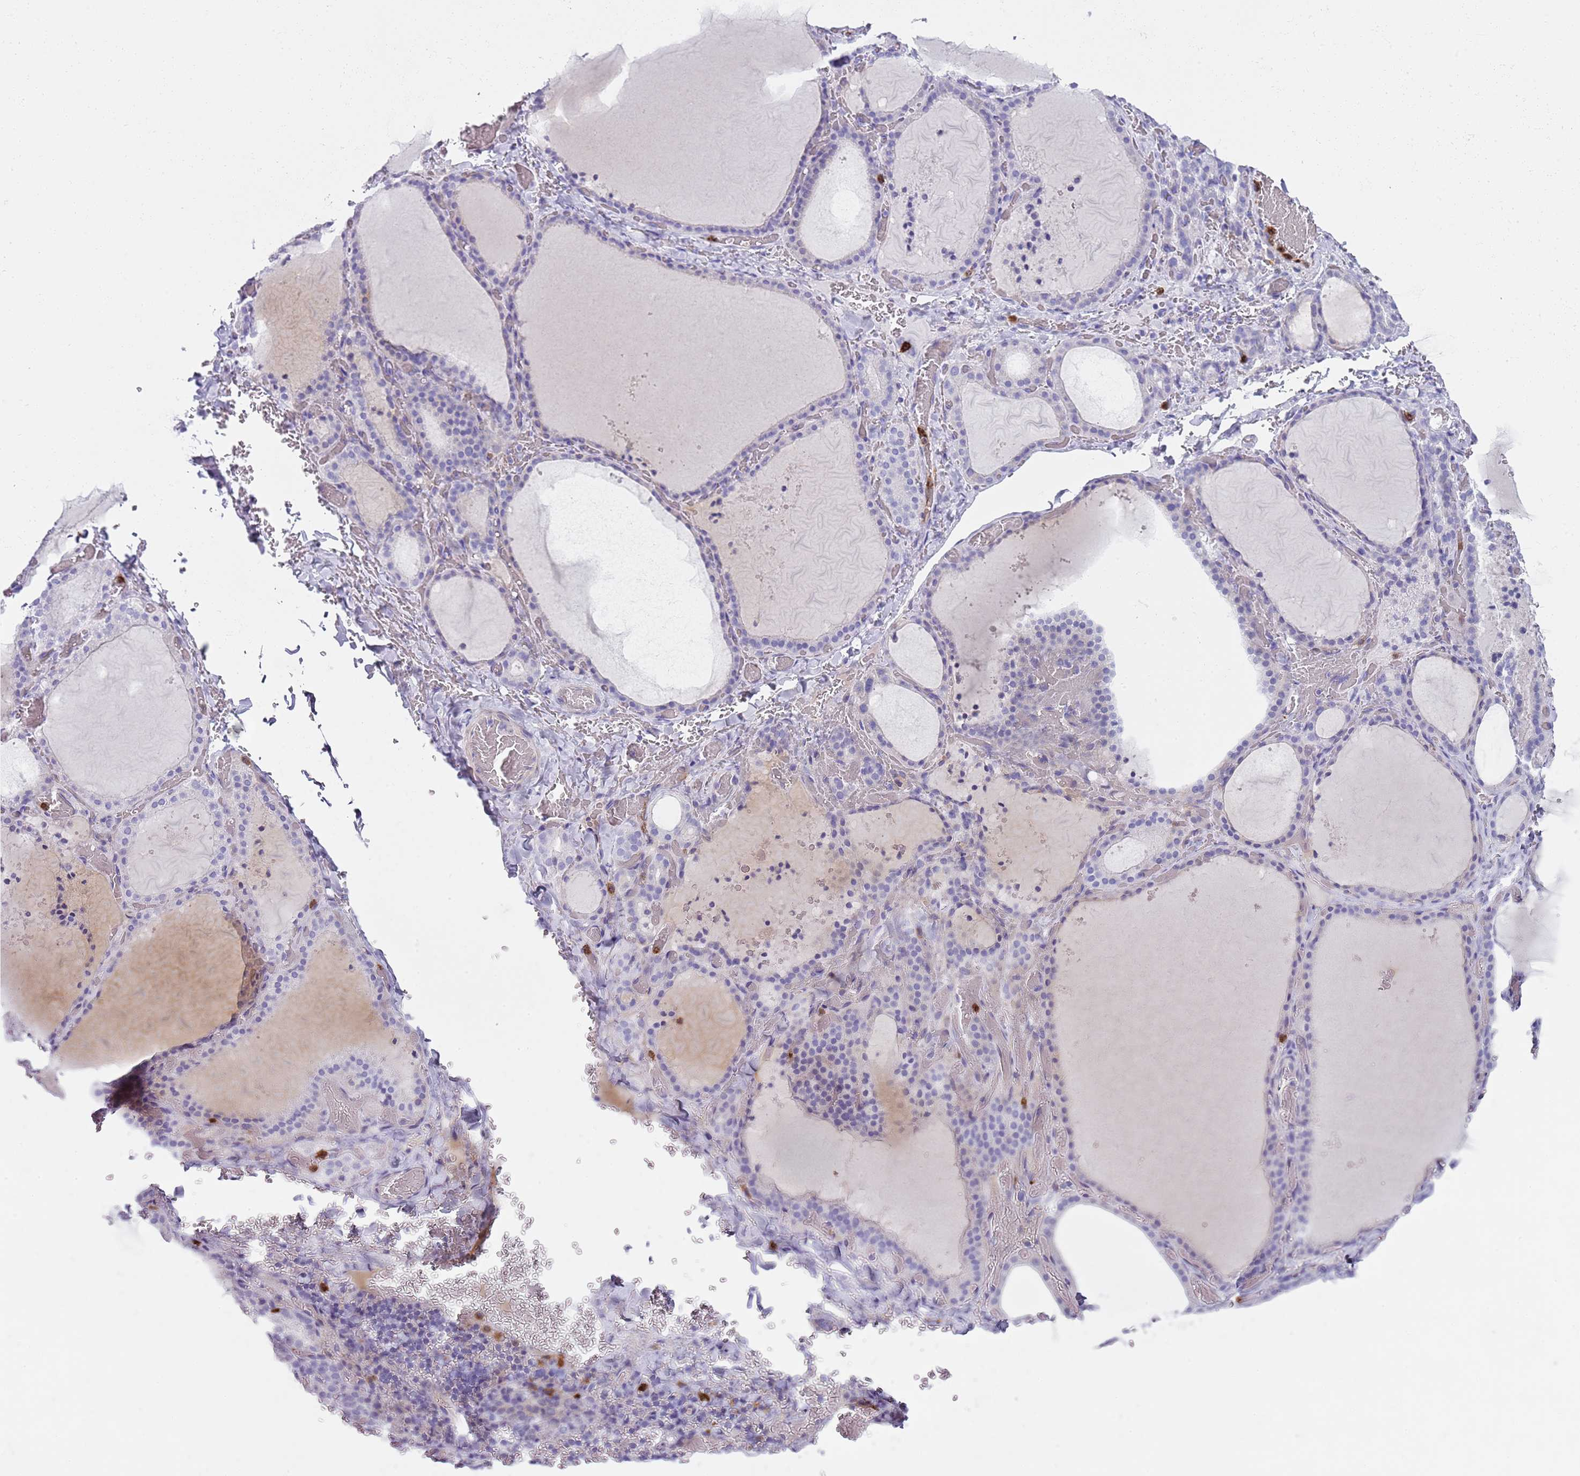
{"staining": {"intensity": "negative", "quantity": "none", "location": "none"}, "tissue": "thyroid gland", "cell_type": "Glandular cells", "image_type": "normal", "snomed": [{"axis": "morphology", "description": "Normal tissue, NOS"}, {"axis": "topography", "description": "Thyroid gland"}], "caption": "Immunohistochemistry (IHC) micrograph of normal thyroid gland: human thyroid gland stained with DAB exhibits no significant protein staining in glandular cells. Brightfield microscopy of IHC stained with DAB (3,3'-diaminobenzidine) (brown) and hematoxylin (blue), captured at high magnification.", "gene": "CD177", "patient": {"sex": "female", "age": 39}}